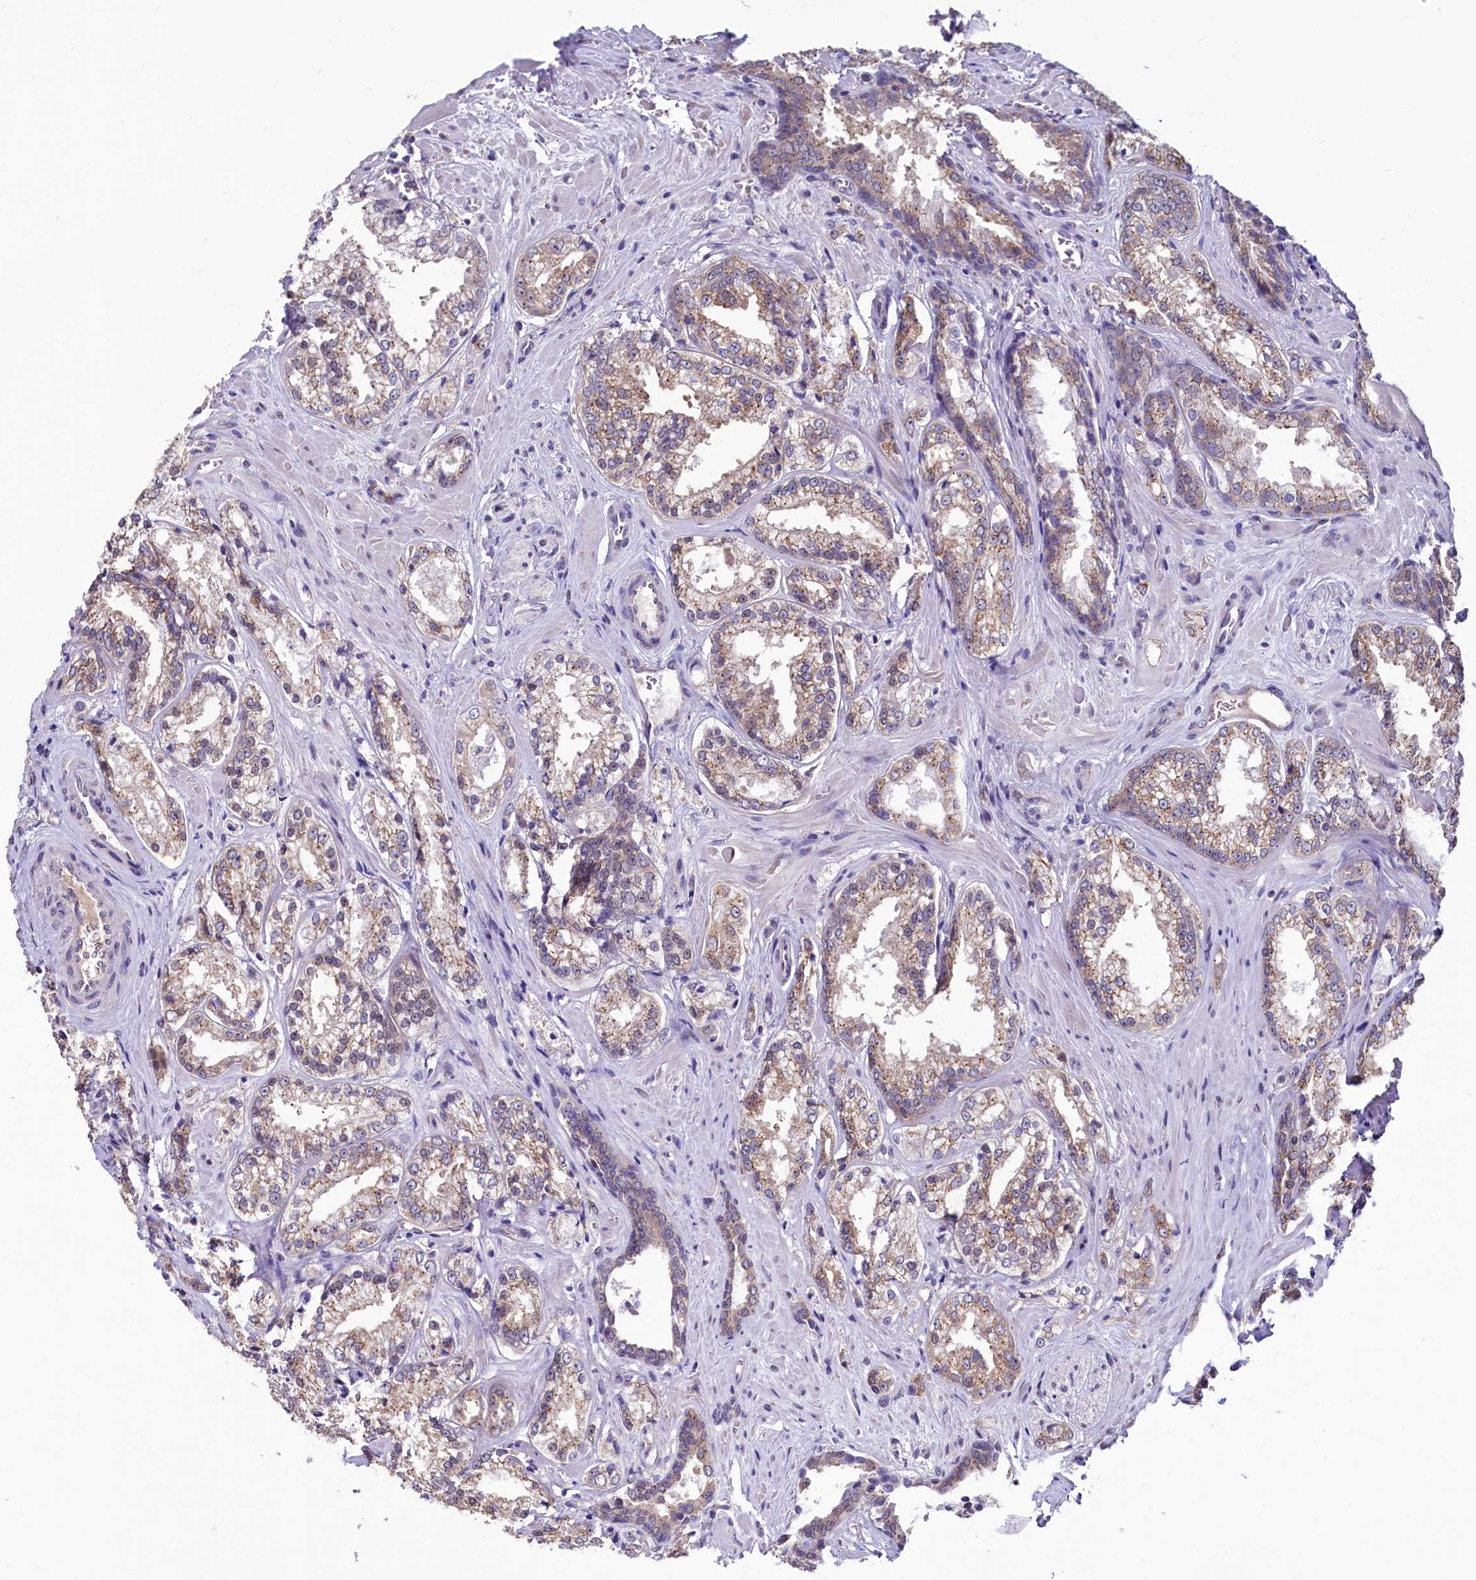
{"staining": {"intensity": "moderate", "quantity": ">75%", "location": "cytoplasmic/membranous"}, "tissue": "prostate cancer", "cell_type": "Tumor cells", "image_type": "cancer", "snomed": [{"axis": "morphology", "description": "Adenocarcinoma, Low grade"}, {"axis": "topography", "description": "Prostate"}], "caption": "Tumor cells show moderate cytoplasmic/membranous staining in approximately >75% of cells in prostate cancer. (DAB (3,3'-diaminobenzidine) IHC with brightfield microscopy, high magnification).", "gene": "SEC24C", "patient": {"sex": "male", "age": 47}}